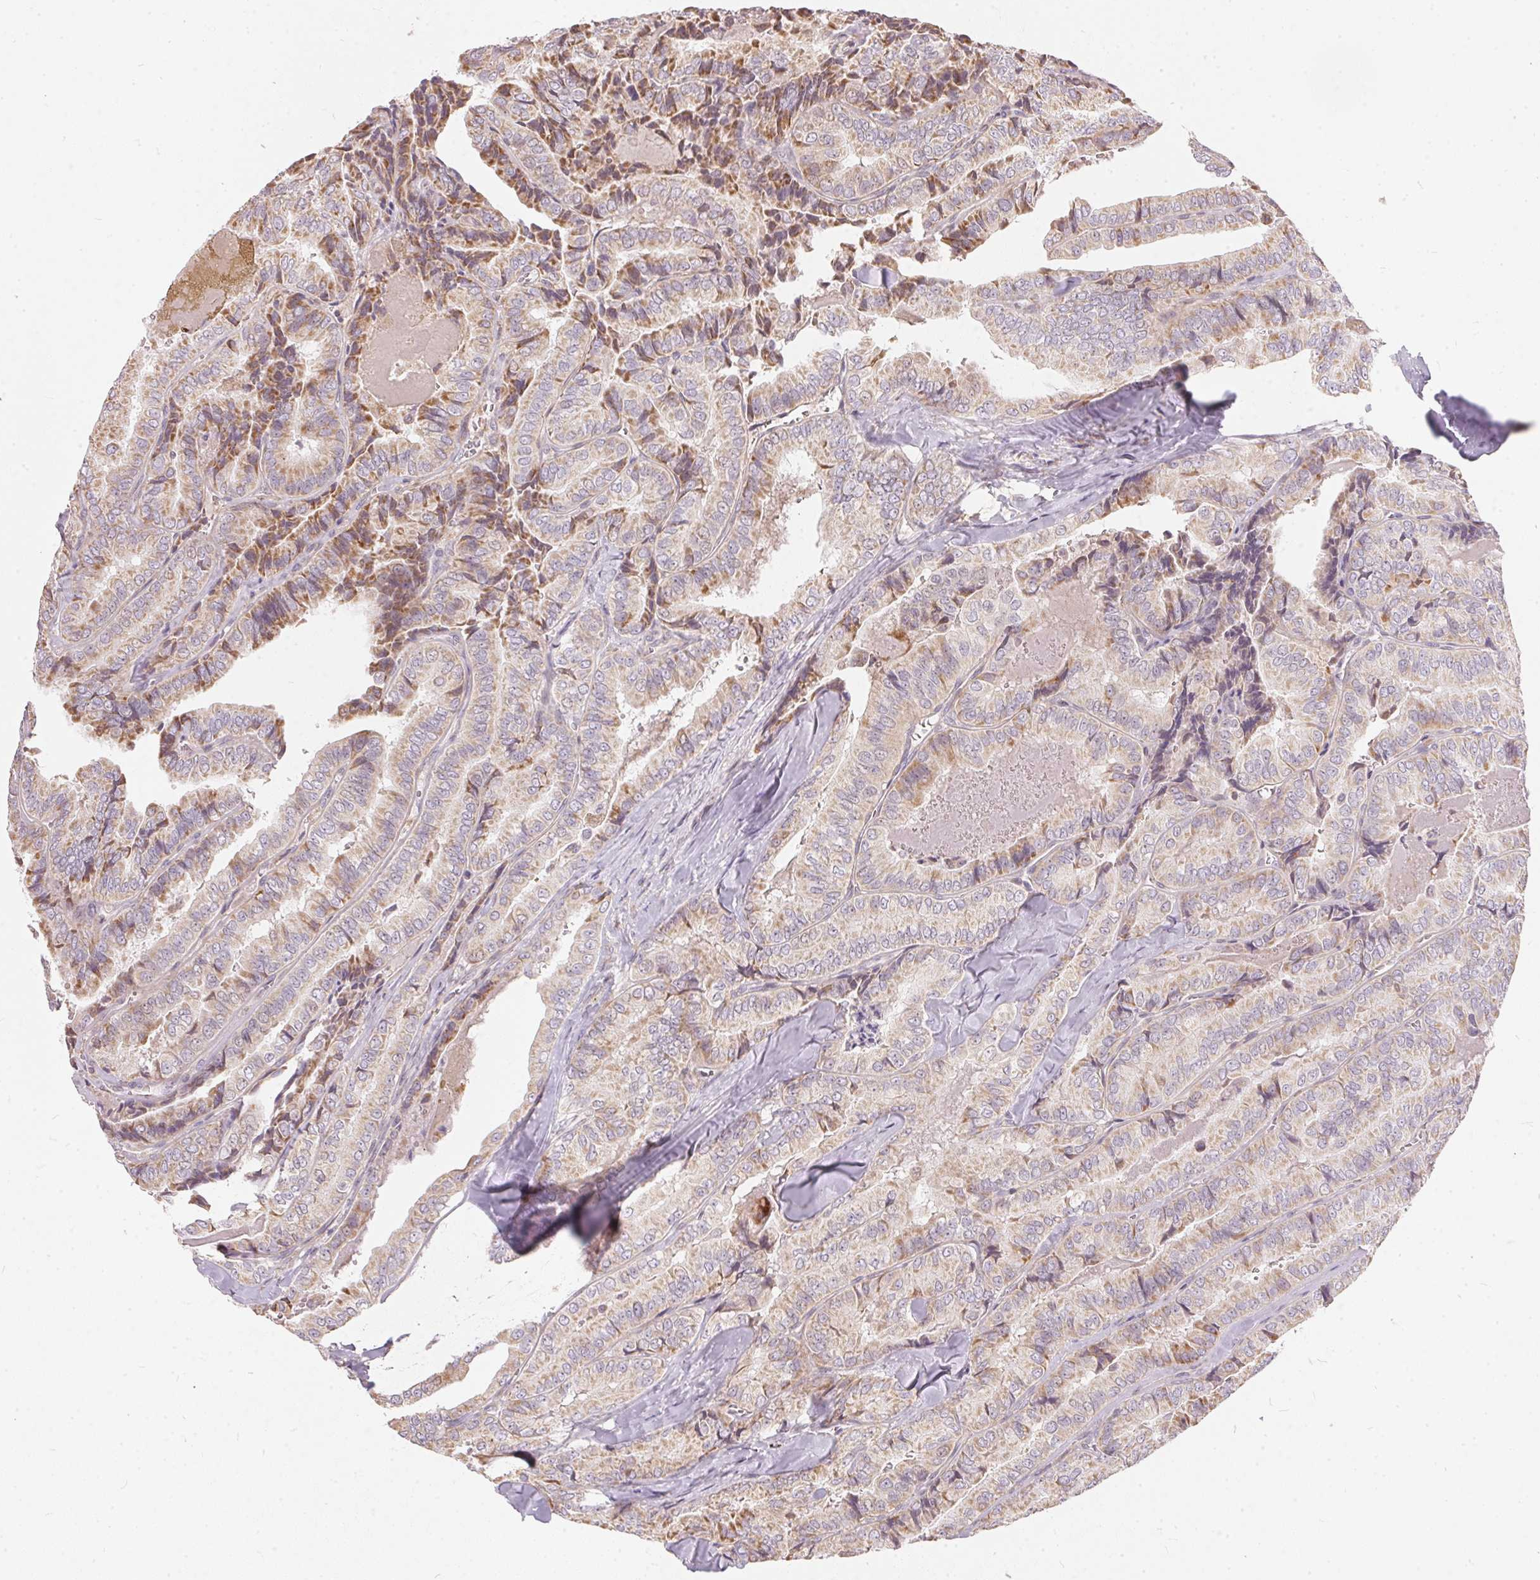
{"staining": {"intensity": "moderate", "quantity": "<25%", "location": "cytoplasmic/membranous"}, "tissue": "thyroid cancer", "cell_type": "Tumor cells", "image_type": "cancer", "snomed": [{"axis": "morphology", "description": "Papillary adenocarcinoma, NOS"}, {"axis": "topography", "description": "Thyroid gland"}], "caption": "Immunohistochemical staining of human papillary adenocarcinoma (thyroid) displays low levels of moderate cytoplasmic/membranous expression in about <25% of tumor cells.", "gene": "VWA5B2", "patient": {"sex": "female", "age": 75}}